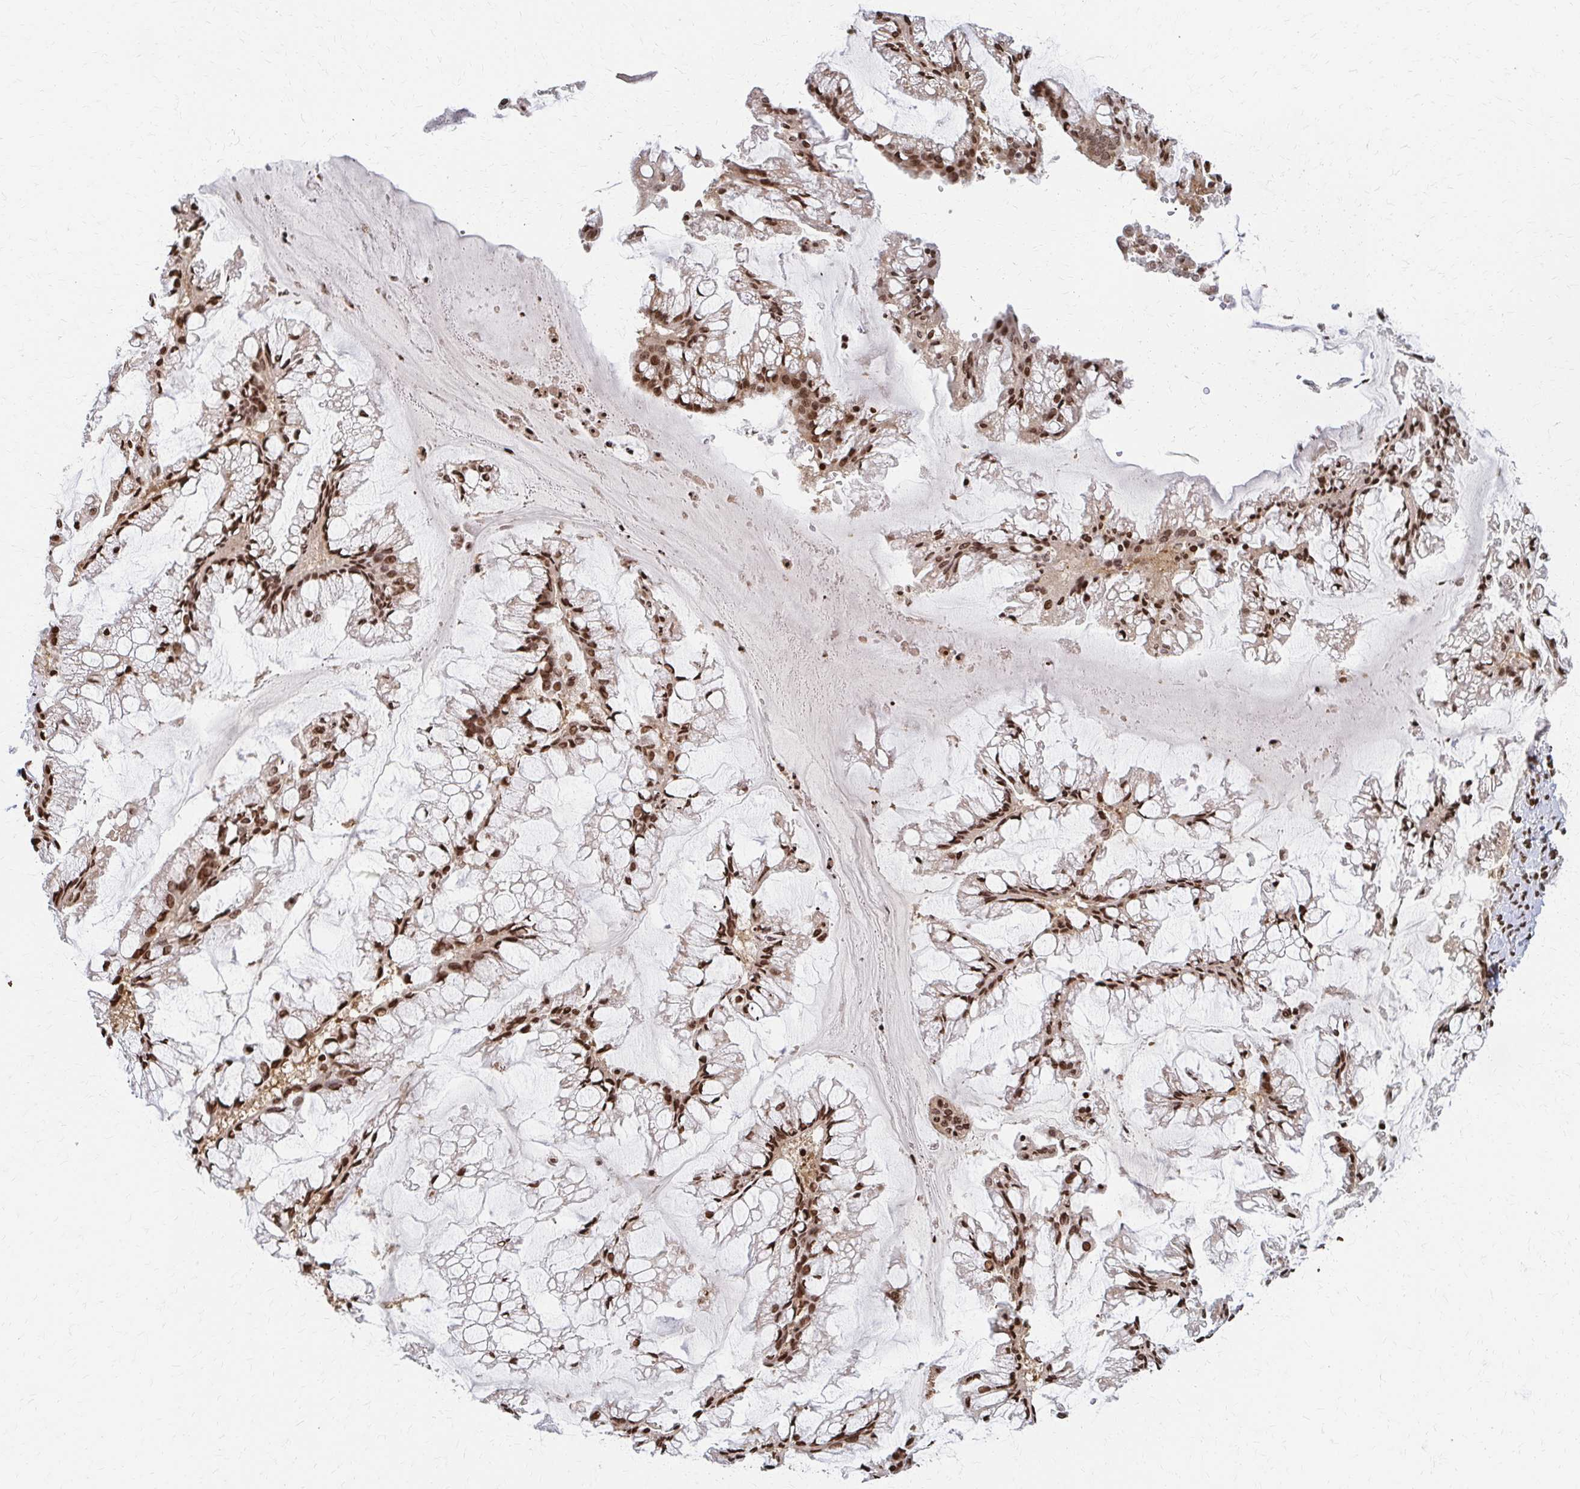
{"staining": {"intensity": "moderate", "quantity": ">75%", "location": "nuclear"}, "tissue": "ovarian cancer", "cell_type": "Tumor cells", "image_type": "cancer", "snomed": [{"axis": "morphology", "description": "Cystadenocarcinoma, mucinous, NOS"}, {"axis": "topography", "description": "Ovary"}], "caption": "Immunohistochemical staining of human mucinous cystadenocarcinoma (ovarian) shows medium levels of moderate nuclear protein staining in about >75% of tumor cells.", "gene": "PSMD7", "patient": {"sex": "female", "age": 73}}